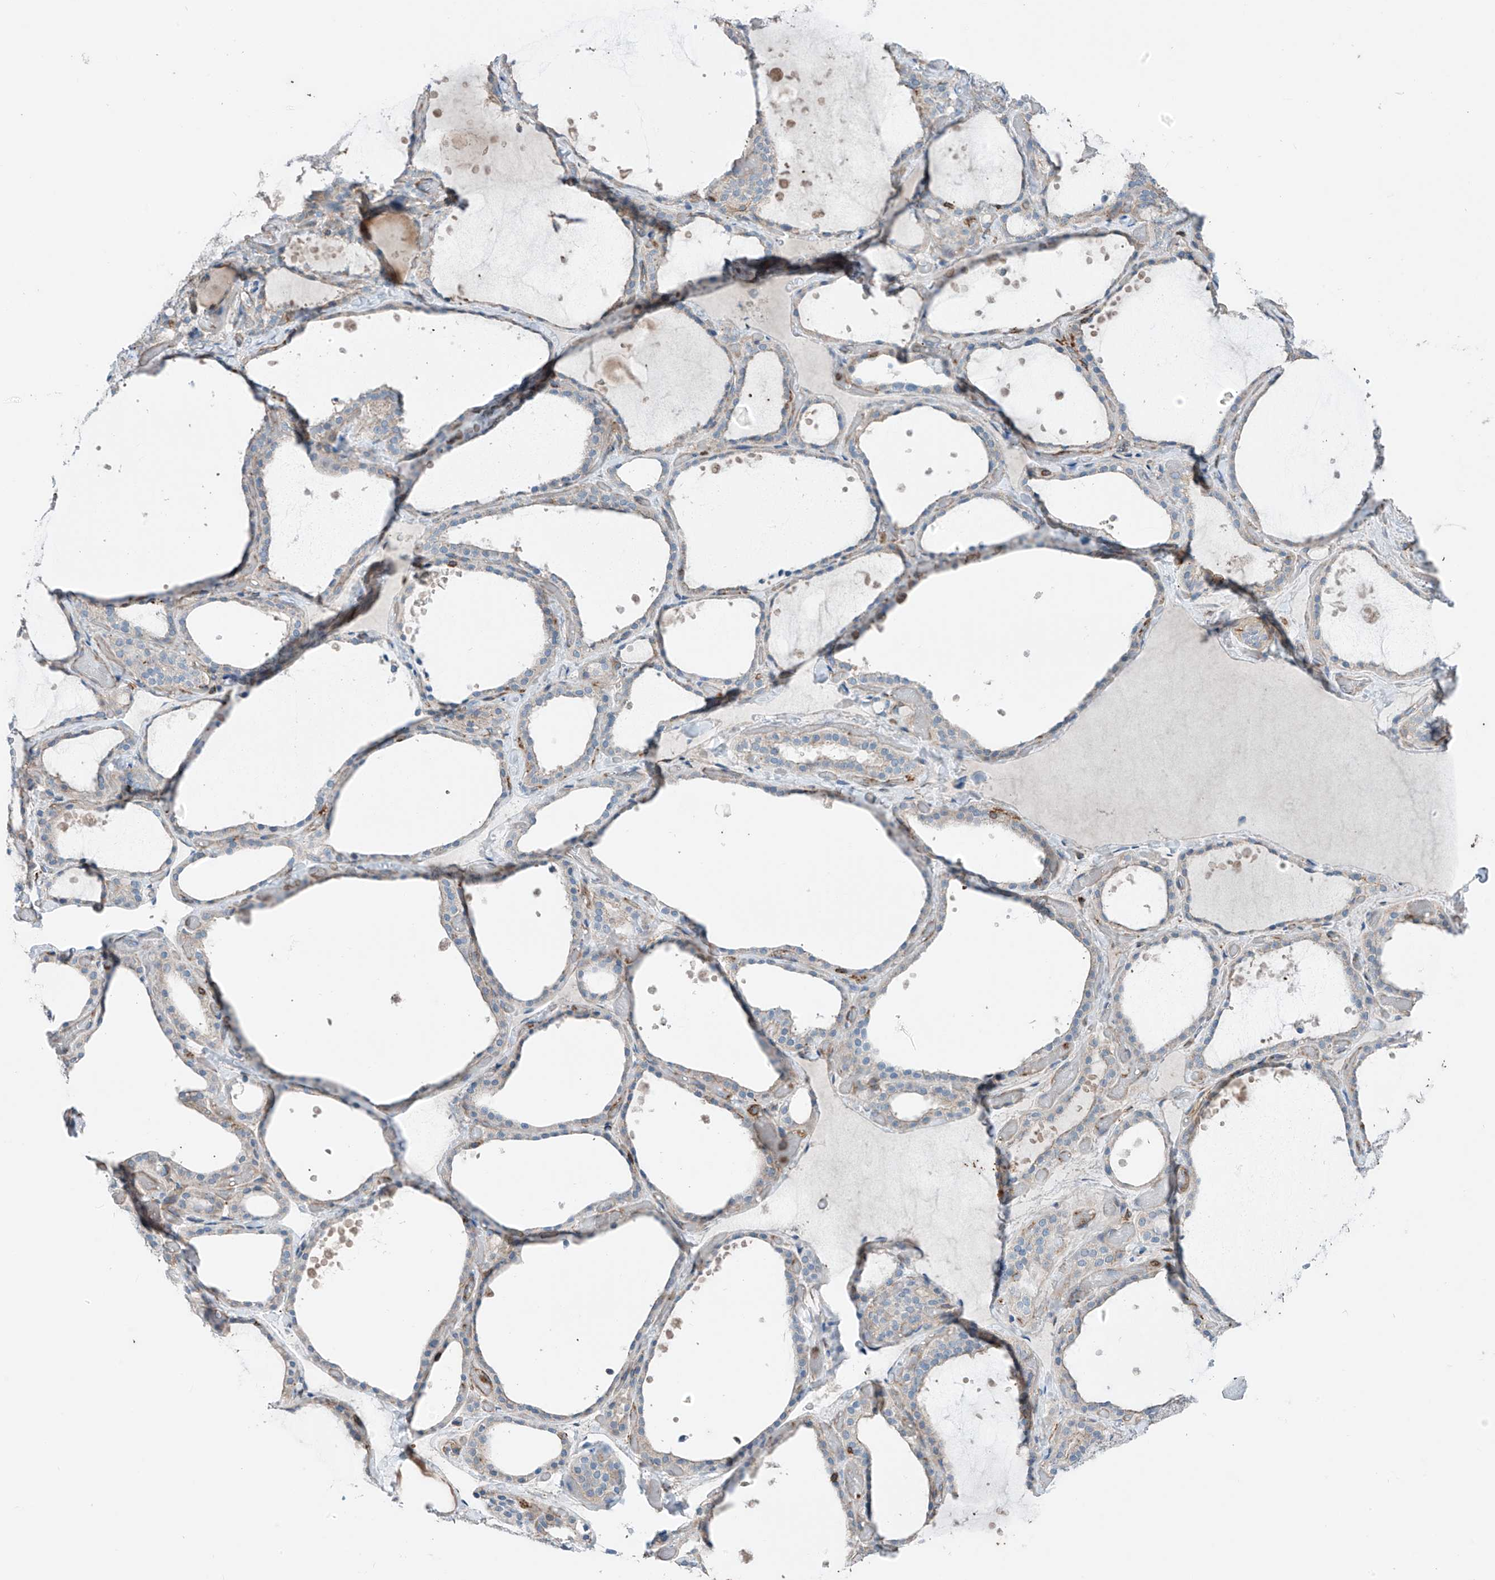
{"staining": {"intensity": "weak", "quantity": "25%-75%", "location": "cytoplasmic/membranous"}, "tissue": "thyroid gland", "cell_type": "Glandular cells", "image_type": "normal", "snomed": [{"axis": "morphology", "description": "Normal tissue, NOS"}, {"axis": "topography", "description": "Thyroid gland"}], "caption": "Protein expression by IHC reveals weak cytoplasmic/membranous positivity in about 25%-75% of glandular cells in normal thyroid gland.", "gene": "SLC1A5", "patient": {"sex": "female", "age": 44}}